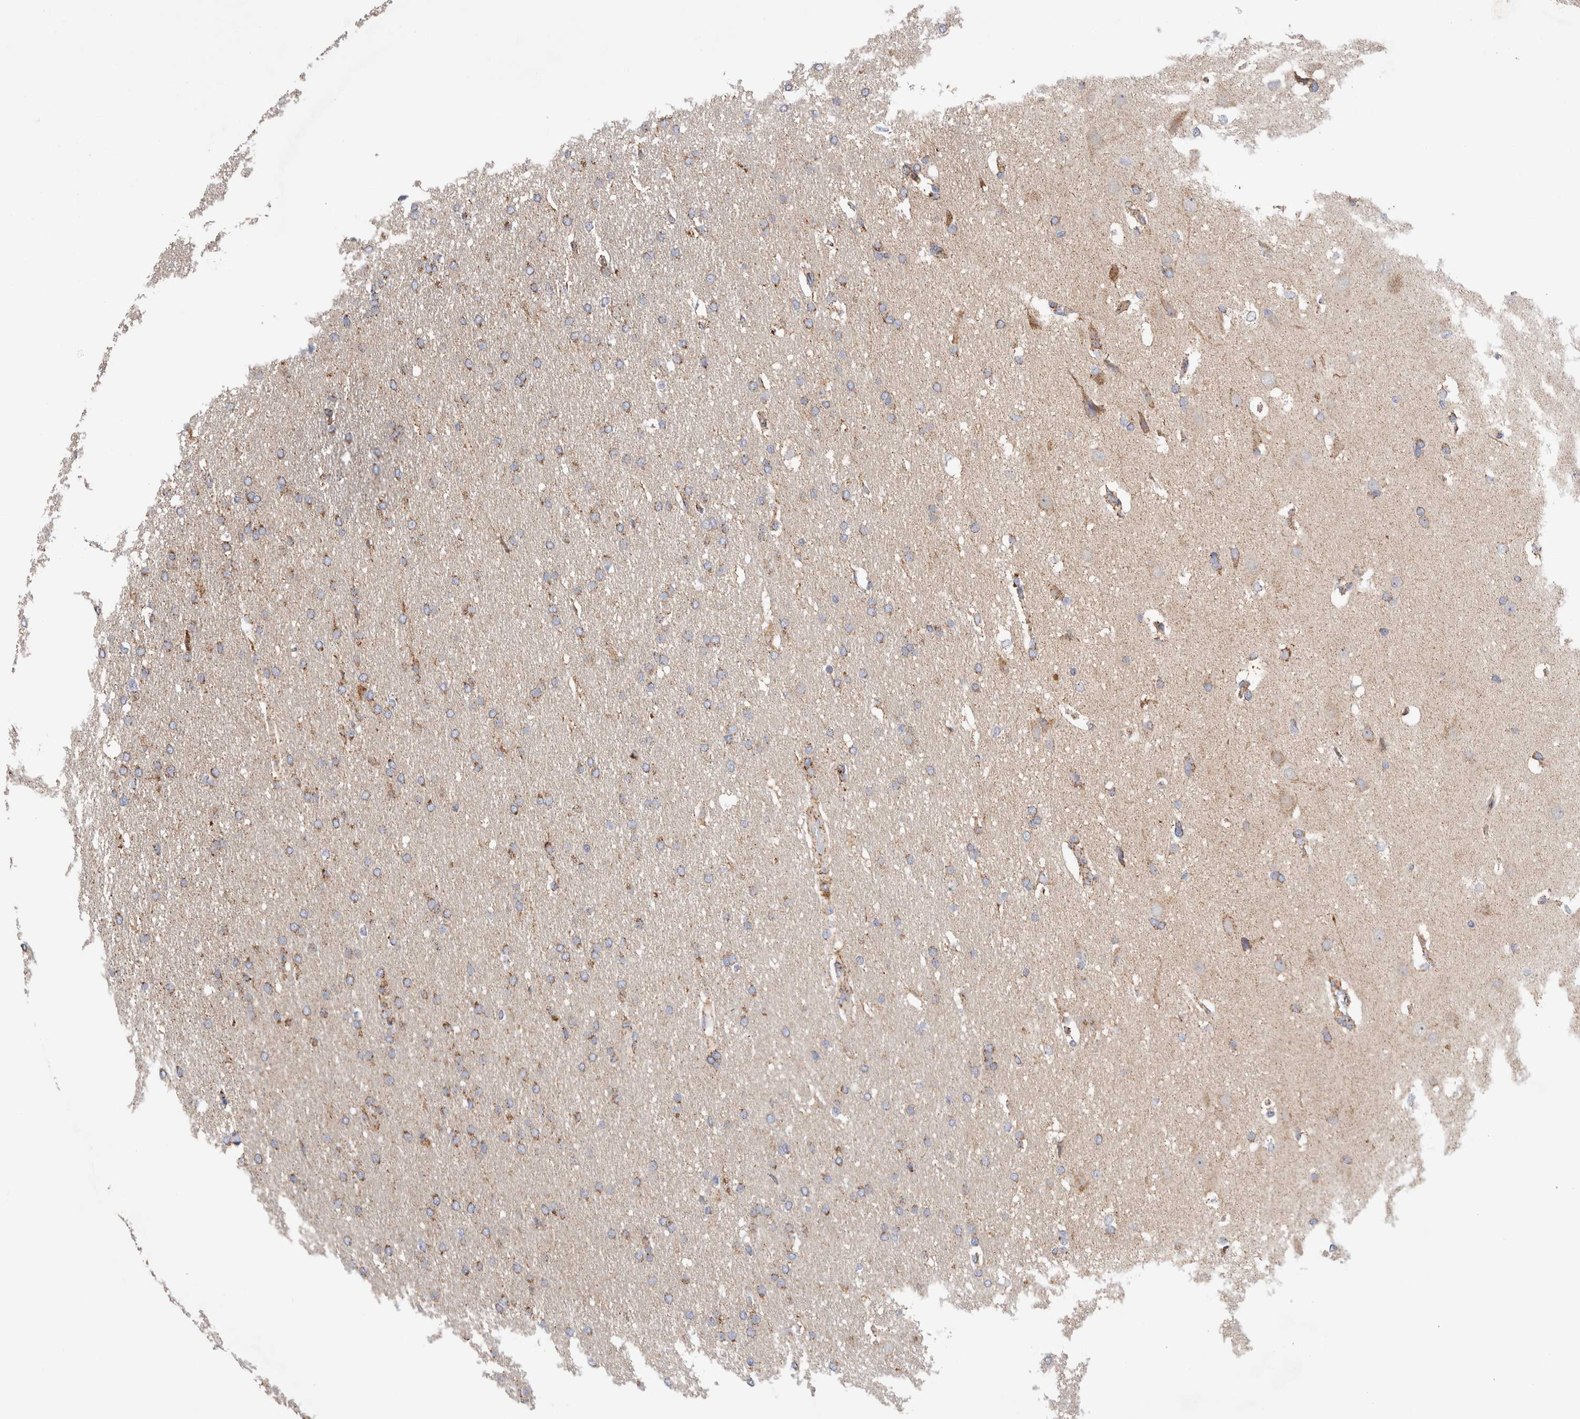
{"staining": {"intensity": "moderate", "quantity": ">75%", "location": "cytoplasmic/membranous"}, "tissue": "glioma", "cell_type": "Tumor cells", "image_type": "cancer", "snomed": [{"axis": "morphology", "description": "Glioma, malignant, Low grade"}, {"axis": "topography", "description": "Brain"}], "caption": "Malignant glioma (low-grade) stained with a protein marker reveals moderate staining in tumor cells.", "gene": "IARS2", "patient": {"sex": "female", "age": 37}}